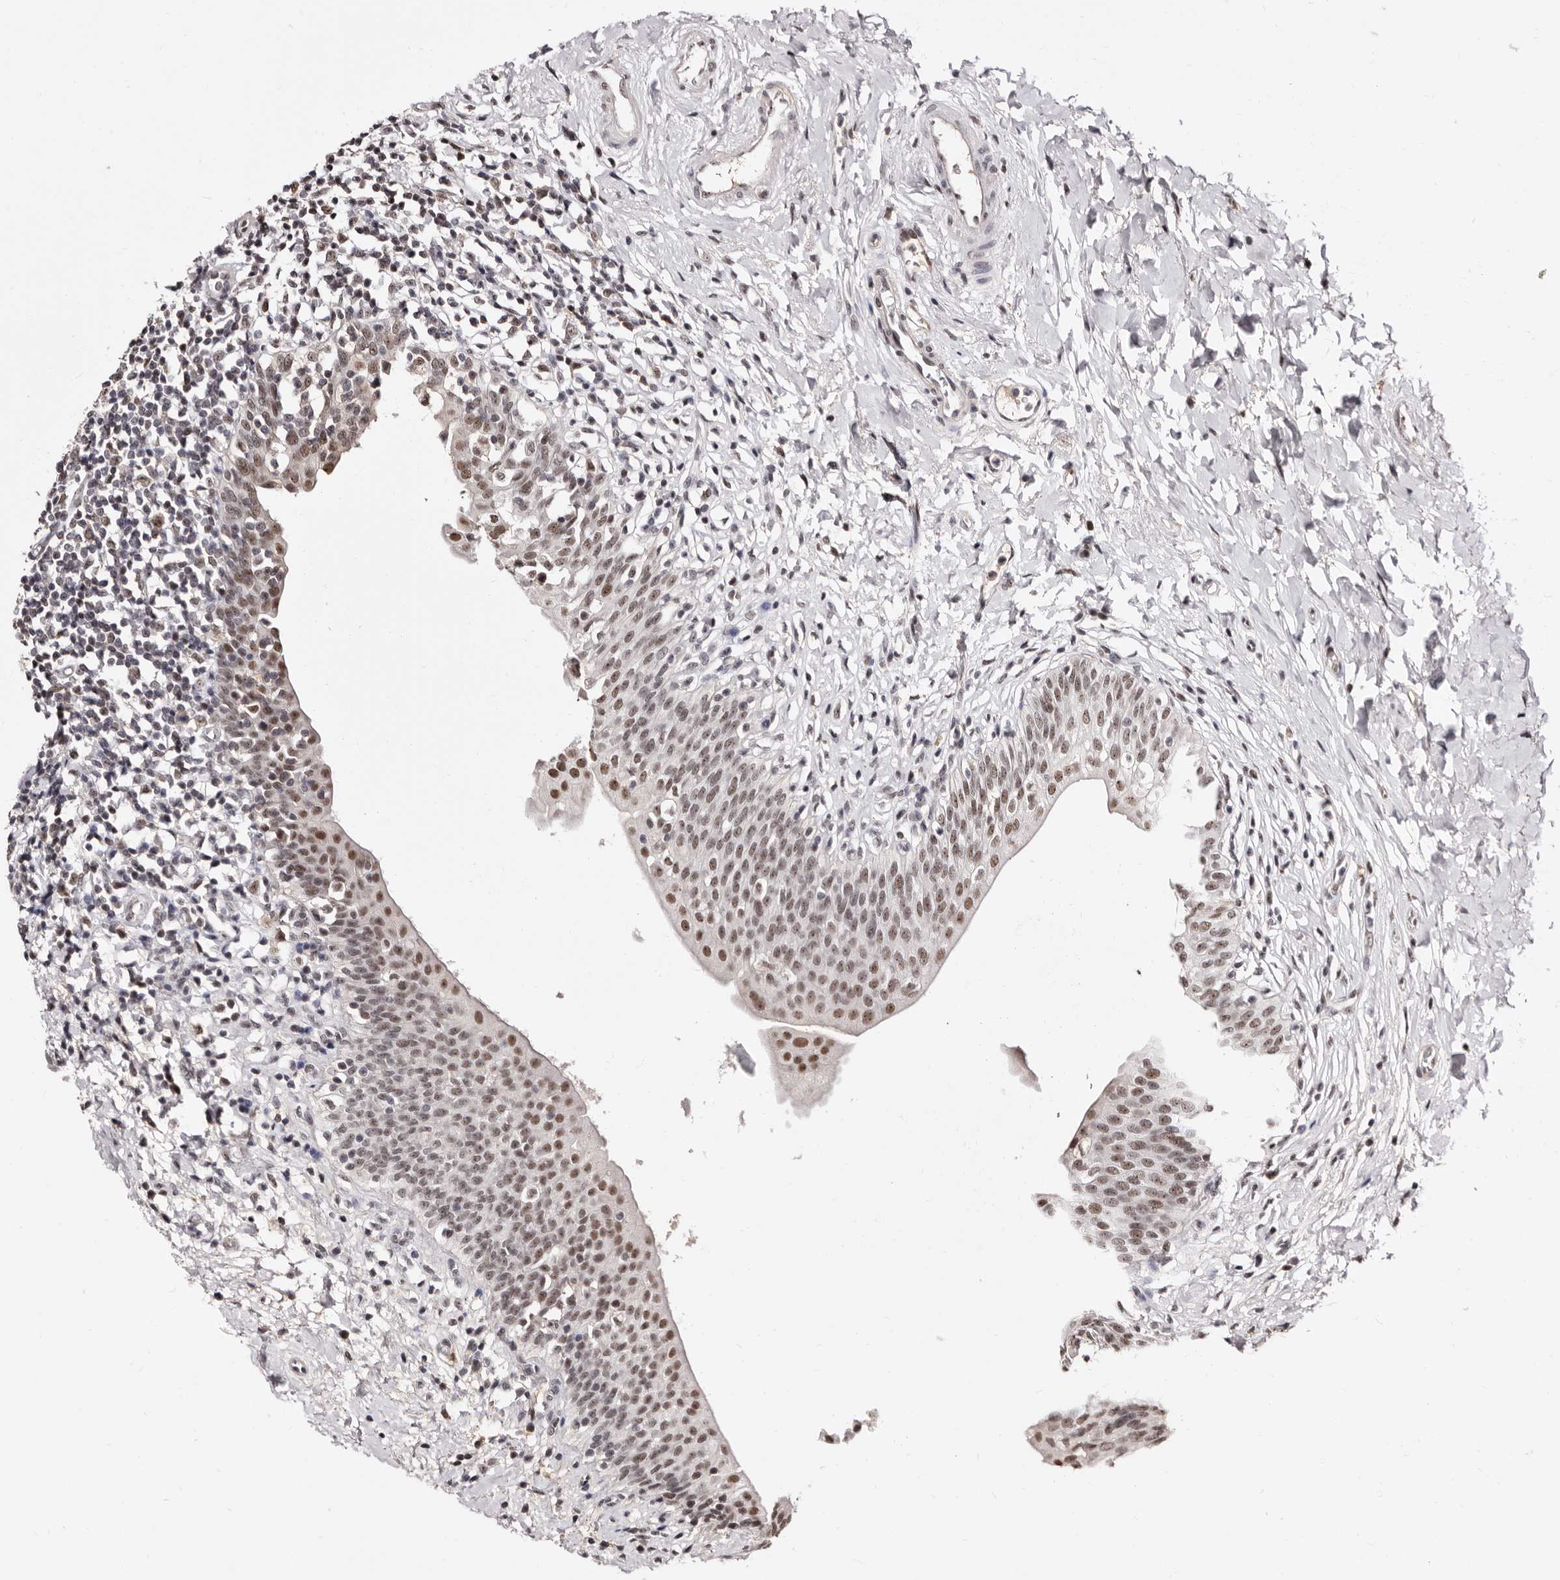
{"staining": {"intensity": "moderate", "quantity": ">75%", "location": "nuclear"}, "tissue": "urinary bladder", "cell_type": "Urothelial cells", "image_type": "normal", "snomed": [{"axis": "morphology", "description": "Normal tissue, NOS"}, {"axis": "topography", "description": "Urinary bladder"}], "caption": "The micrograph demonstrates immunohistochemical staining of benign urinary bladder. There is moderate nuclear staining is seen in approximately >75% of urothelial cells. (Brightfield microscopy of DAB IHC at high magnification).", "gene": "ANAPC11", "patient": {"sex": "male", "age": 83}}